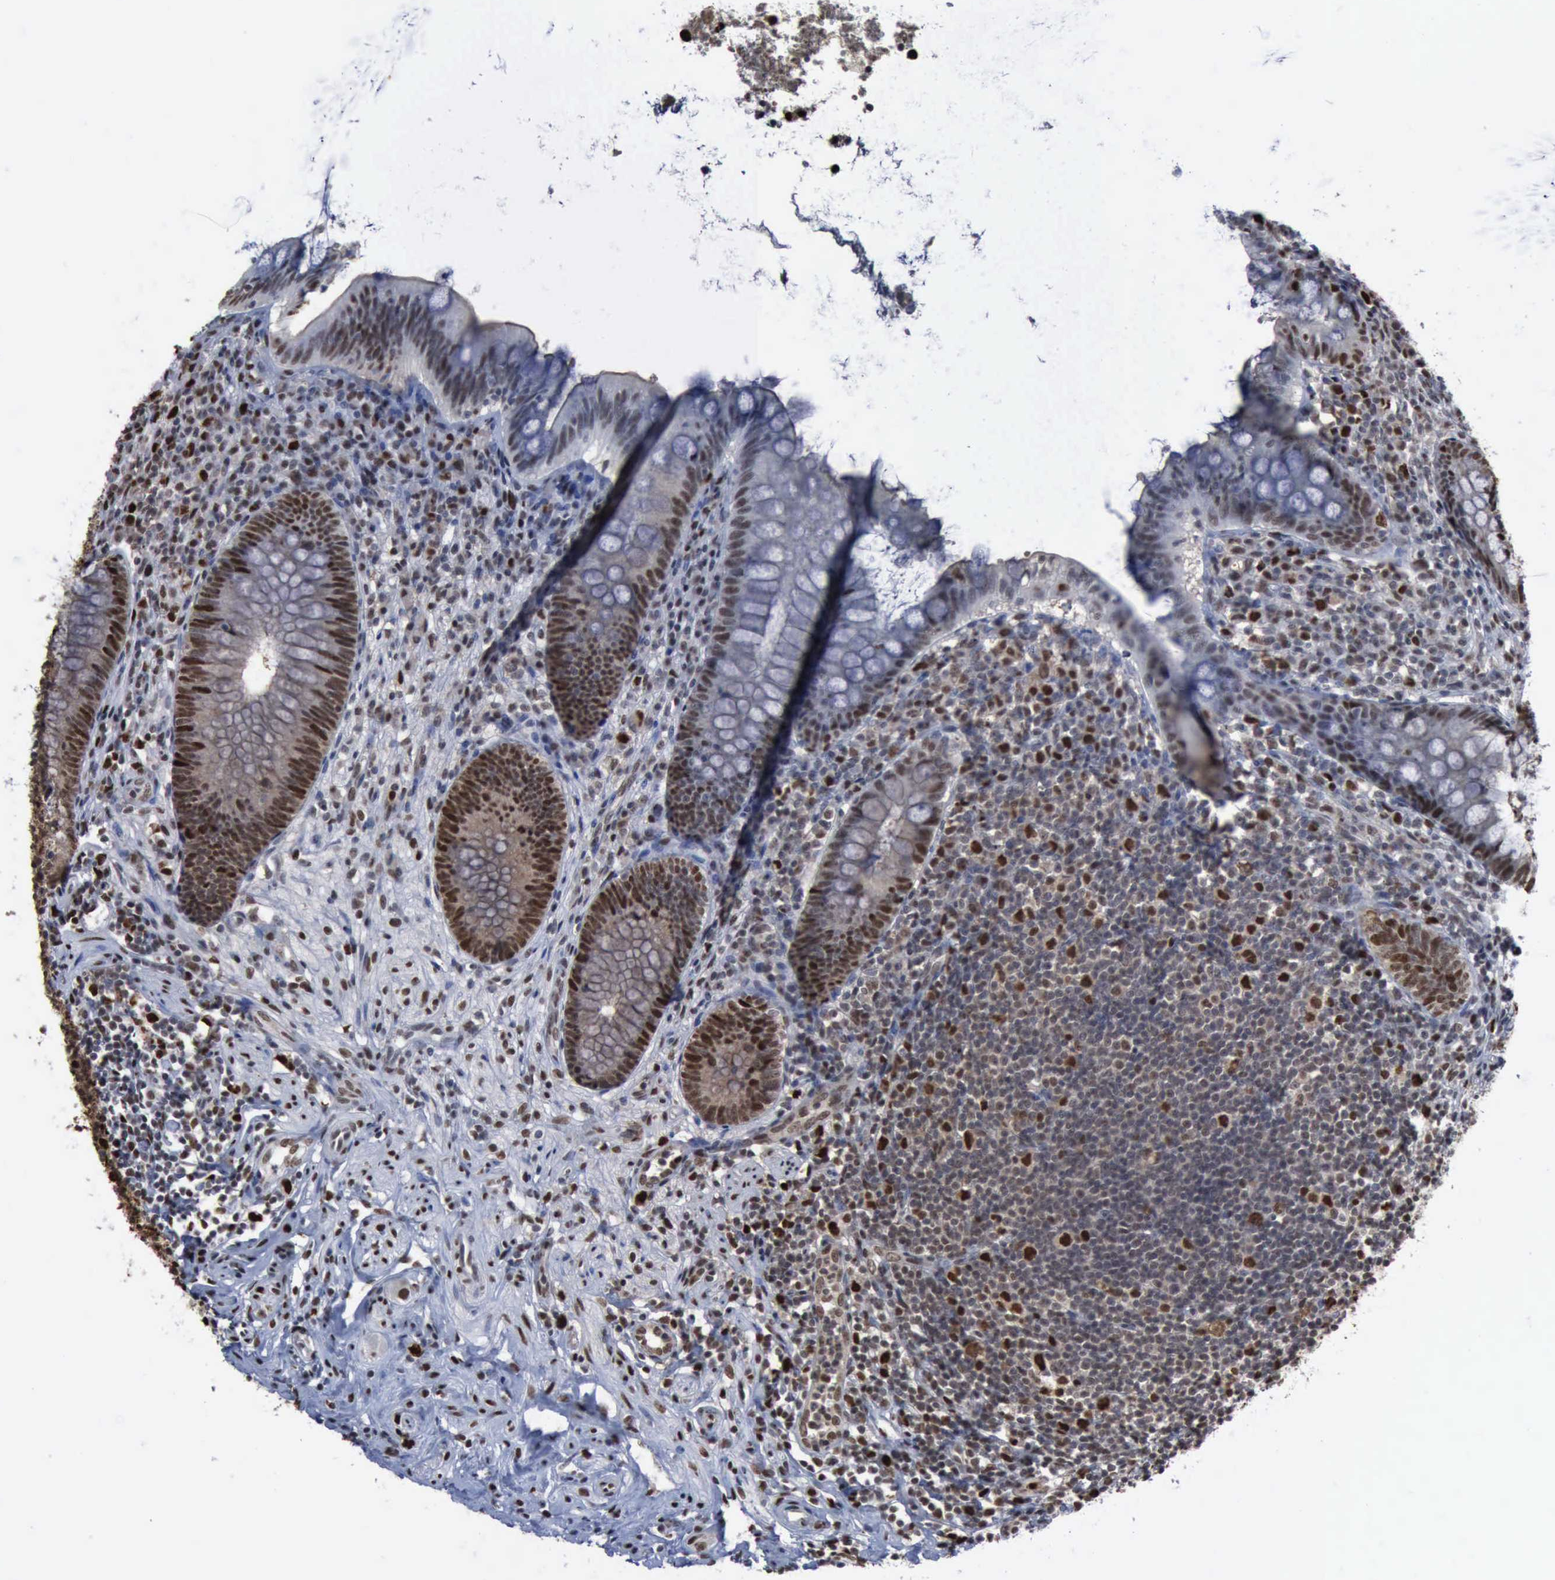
{"staining": {"intensity": "moderate", "quantity": ">75%", "location": "nuclear"}, "tissue": "appendix", "cell_type": "Glandular cells", "image_type": "normal", "snomed": [{"axis": "morphology", "description": "Normal tissue, NOS"}, {"axis": "topography", "description": "Appendix"}], "caption": "IHC photomicrograph of benign appendix: appendix stained using IHC shows medium levels of moderate protein expression localized specifically in the nuclear of glandular cells, appearing as a nuclear brown color.", "gene": "PCNA", "patient": {"sex": "female", "age": 66}}